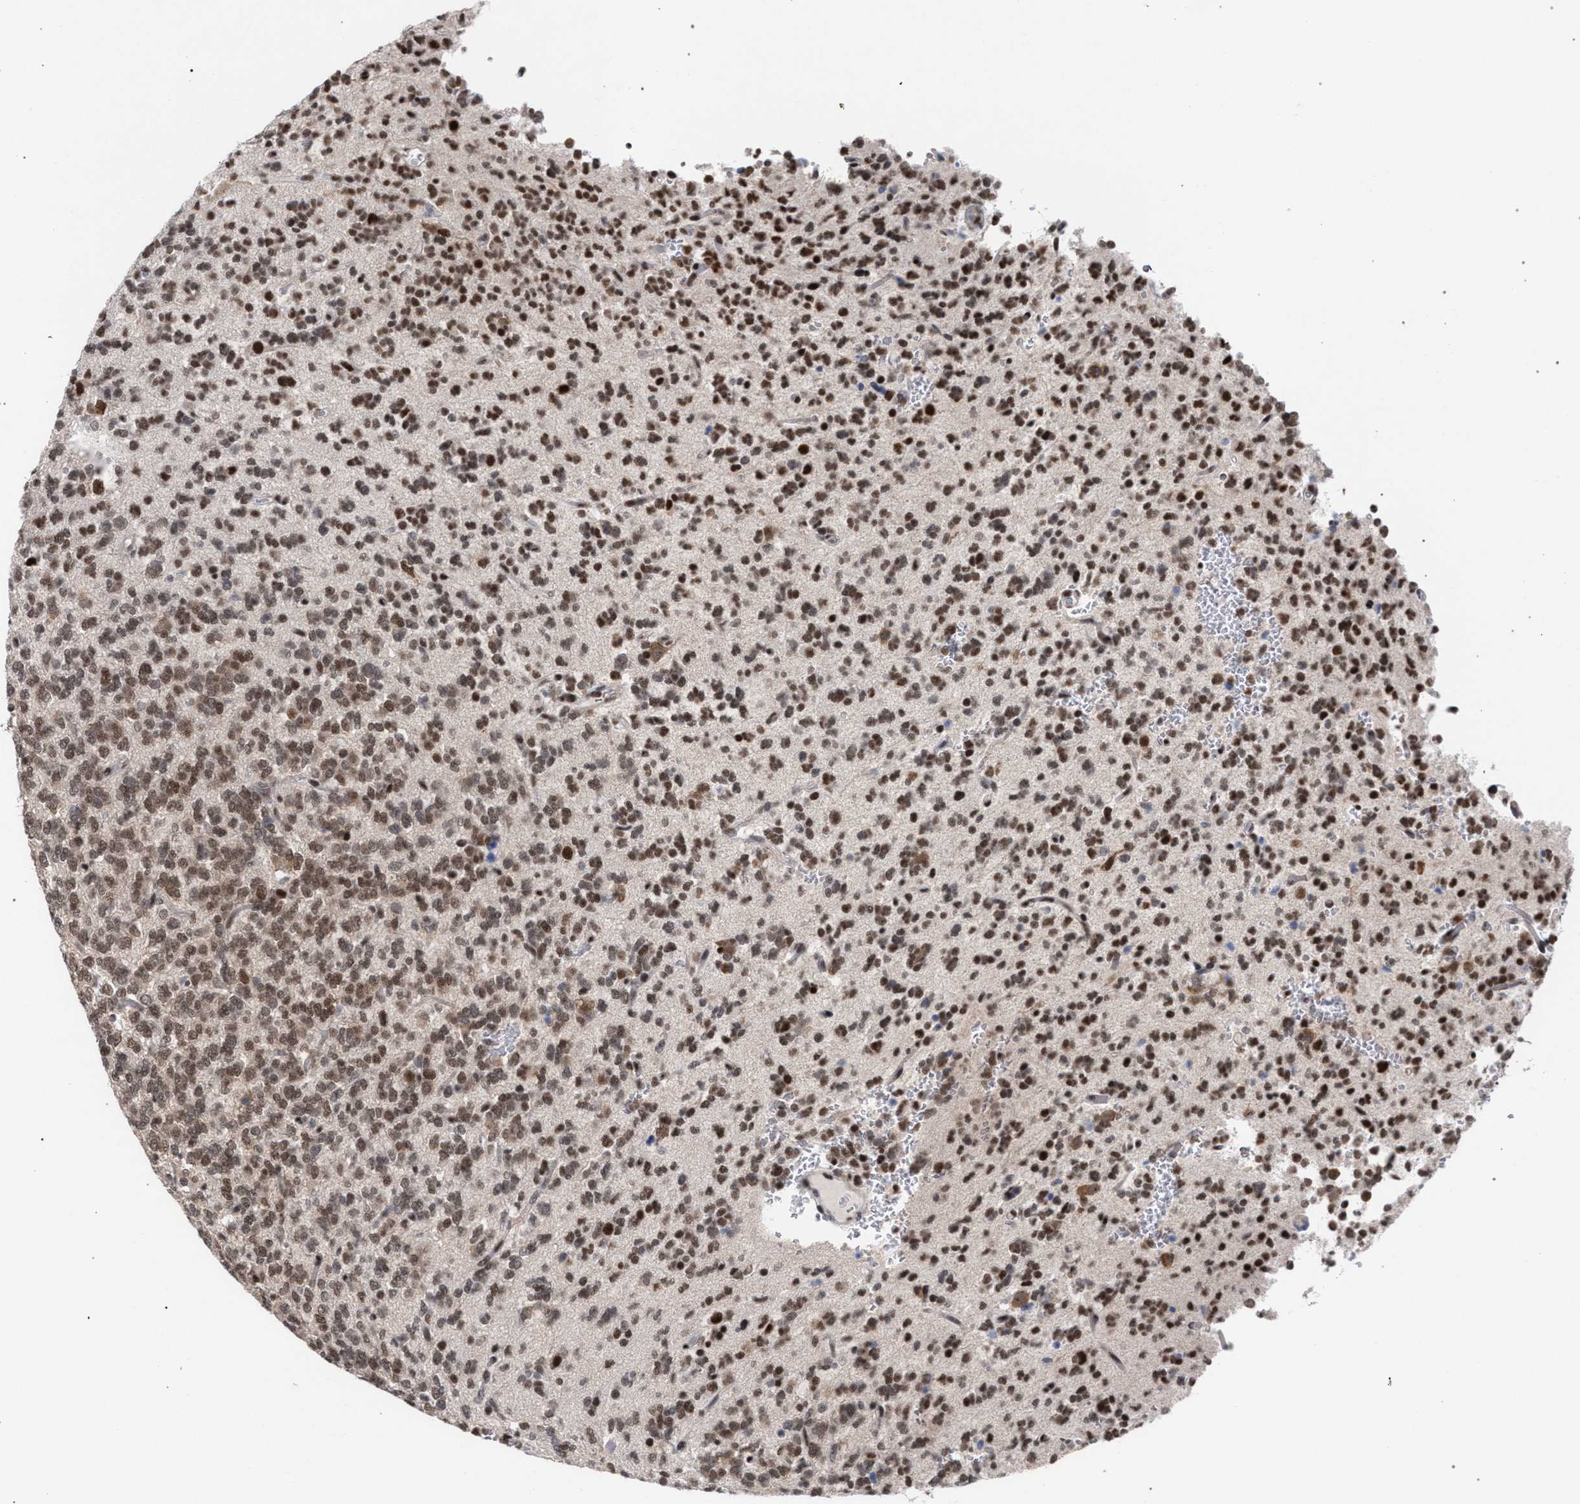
{"staining": {"intensity": "moderate", "quantity": ">75%", "location": "nuclear"}, "tissue": "glioma", "cell_type": "Tumor cells", "image_type": "cancer", "snomed": [{"axis": "morphology", "description": "Glioma, malignant, Low grade"}, {"axis": "topography", "description": "Brain"}], "caption": "Malignant low-grade glioma tissue demonstrates moderate nuclear expression in approximately >75% of tumor cells", "gene": "SCAF4", "patient": {"sex": "male", "age": 38}}